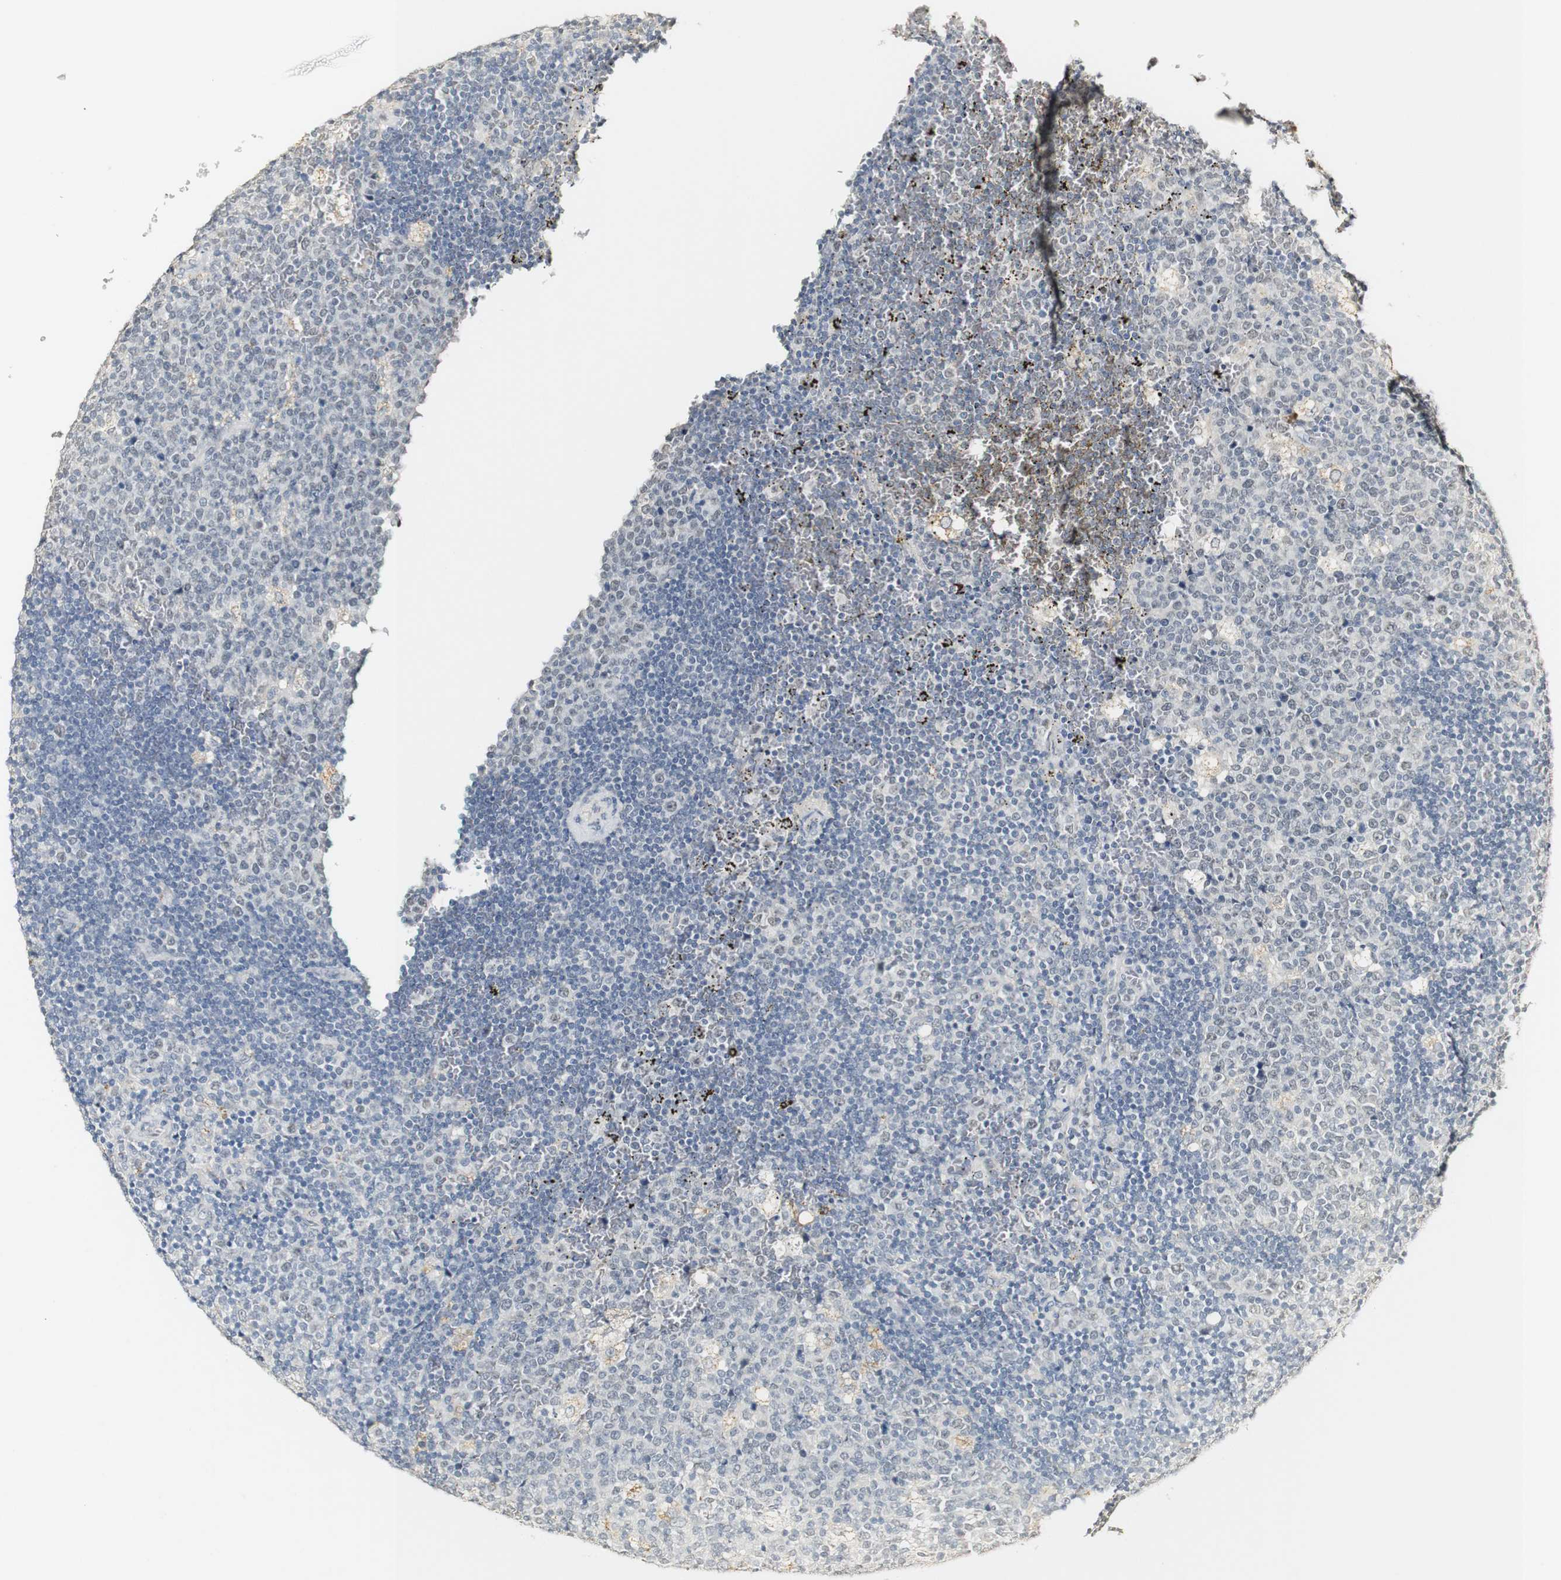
{"staining": {"intensity": "negative", "quantity": "none", "location": "none"}, "tissue": "lymph node", "cell_type": "Germinal center cells", "image_type": "normal", "snomed": [{"axis": "morphology", "description": "Normal tissue, NOS"}, {"axis": "topography", "description": "Lymph node"}, {"axis": "topography", "description": "Salivary gland"}], "caption": "High power microscopy micrograph of an immunohistochemistry histopathology image of unremarkable lymph node, revealing no significant expression in germinal center cells.", "gene": "SYT7", "patient": {"sex": "male", "age": 8}}